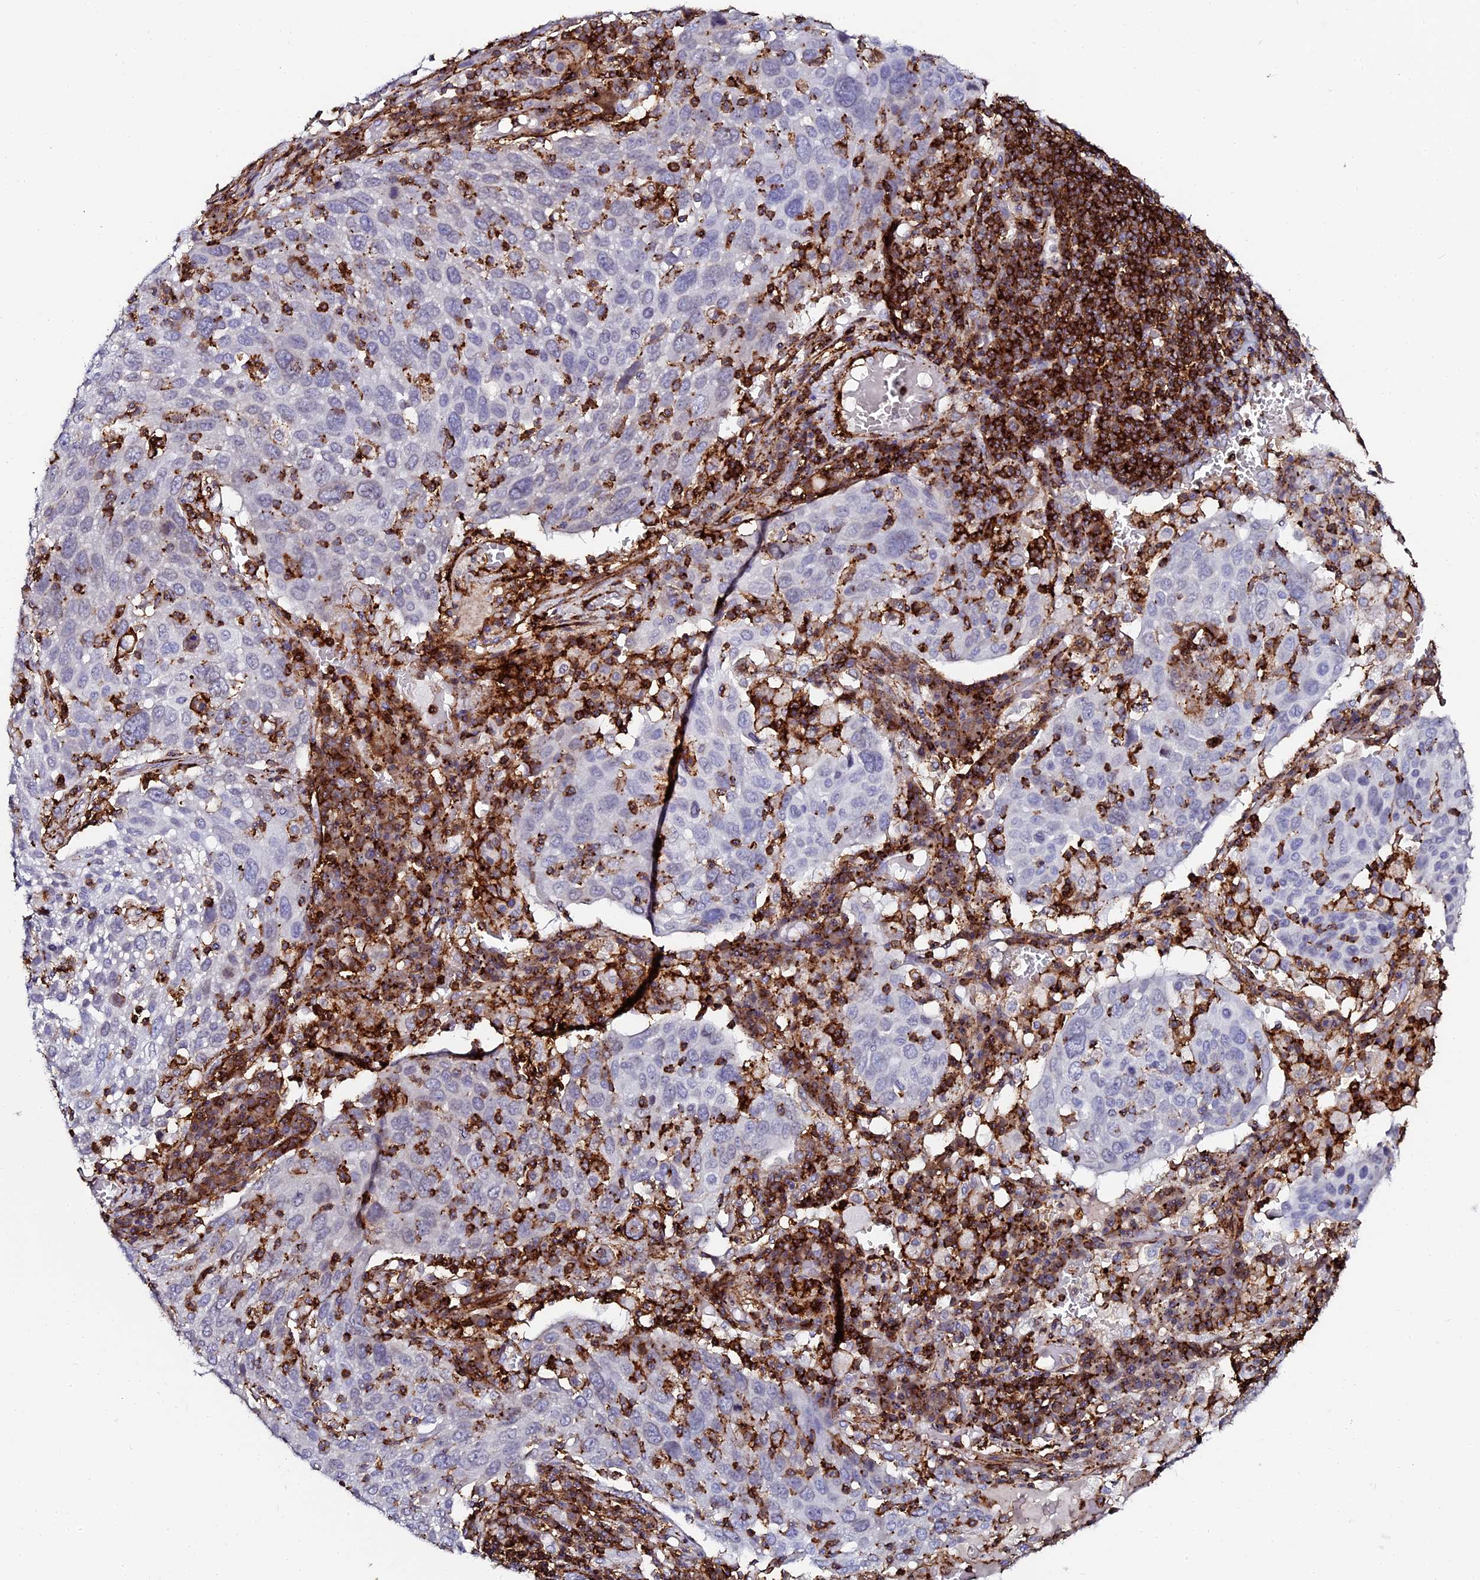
{"staining": {"intensity": "negative", "quantity": "none", "location": "none"}, "tissue": "lung cancer", "cell_type": "Tumor cells", "image_type": "cancer", "snomed": [{"axis": "morphology", "description": "Squamous cell carcinoma, NOS"}, {"axis": "topography", "description": "Lung"}], "caption": "There is no significant expression in tumor cells of squamous cell carcinoma (lung). (DAB immunohistochemistry (IHC), high magnification).", "gene": "AAAS", "patient": {"sex": "male", "age": 65}}